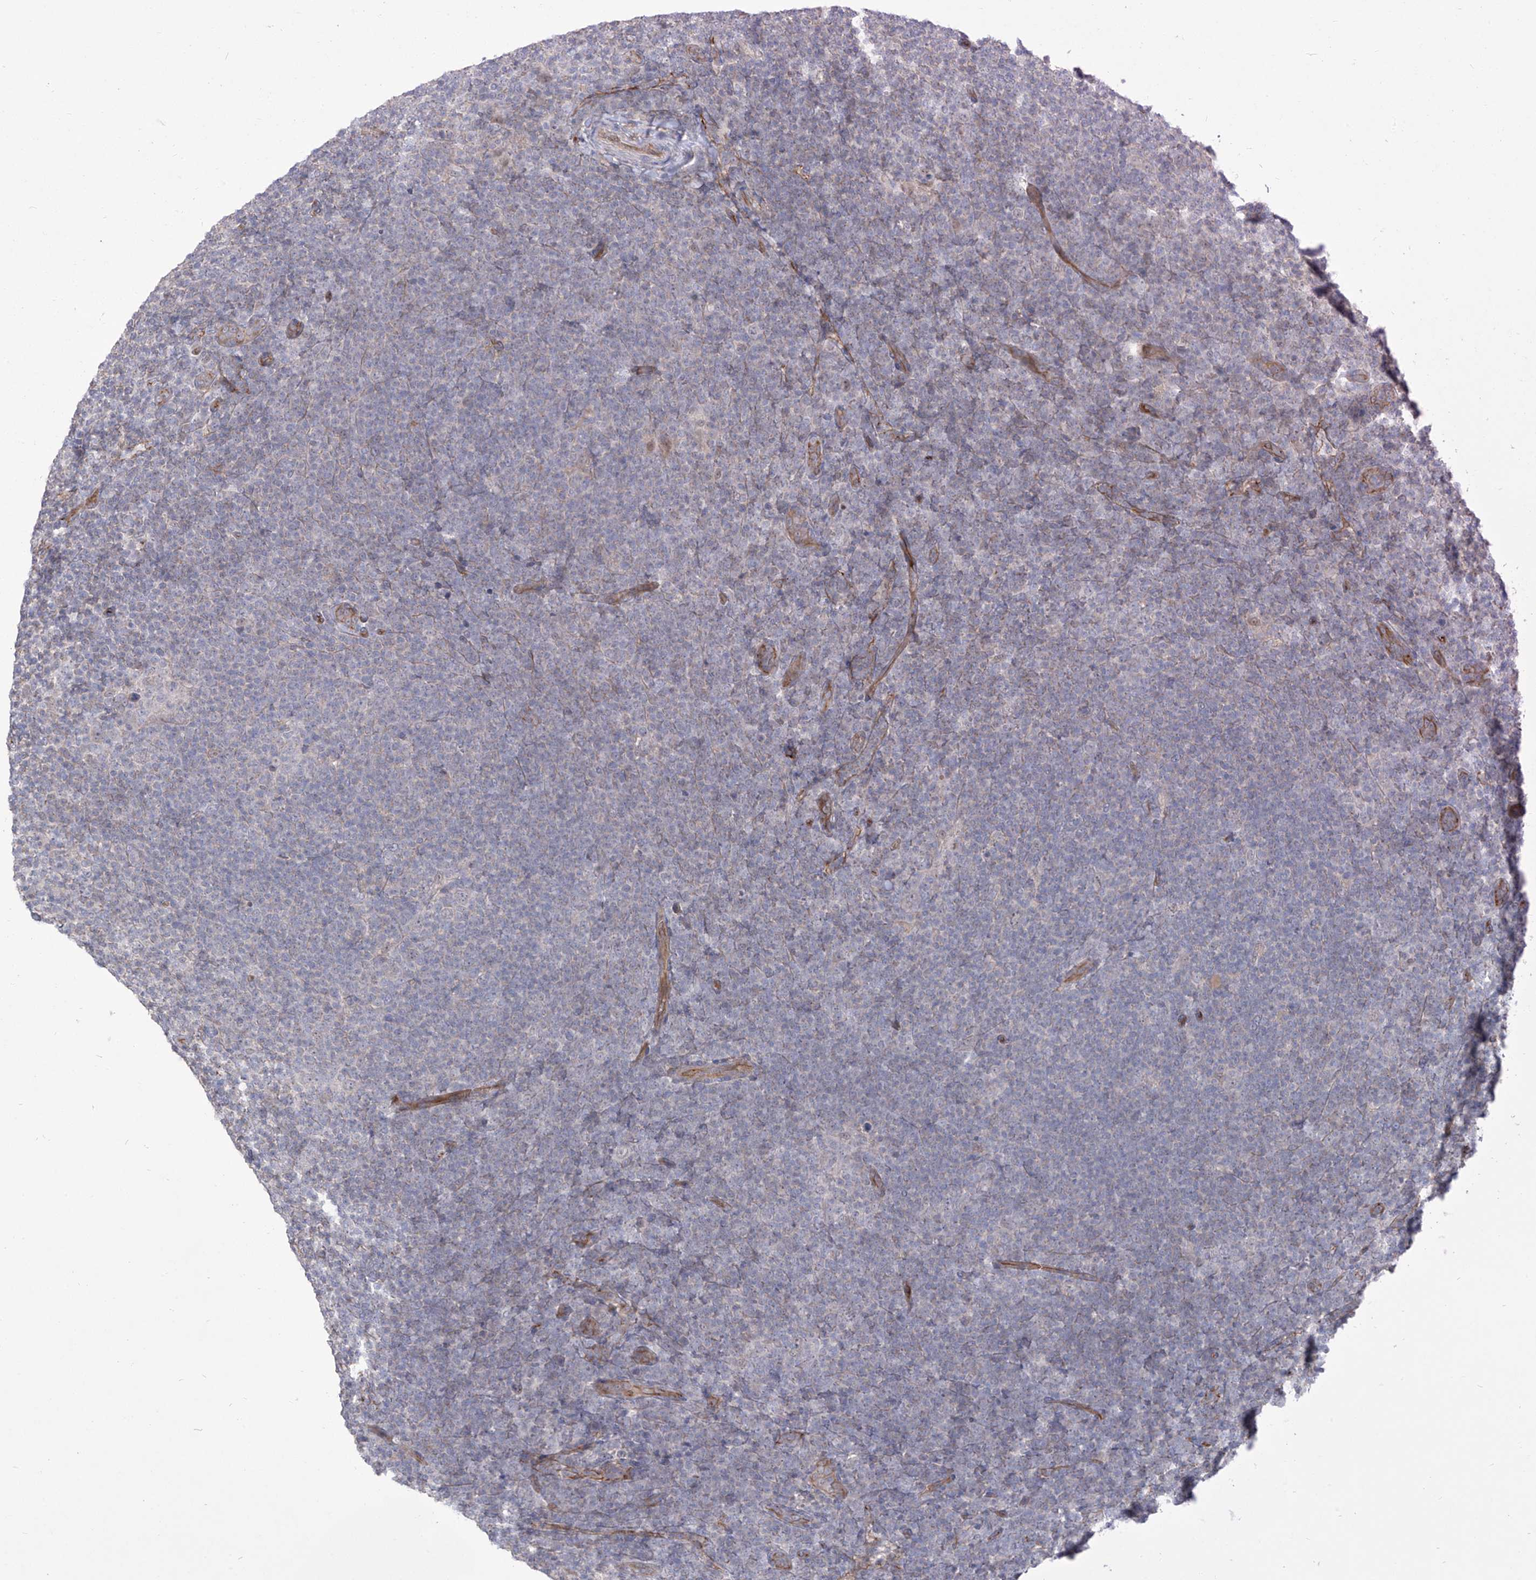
{"staining": {"intensity": "negative", "quantity": "none", "location": "none"}, "tissue": "lymphoma", "cell_type": "Tumor cells", "image_type": "cancer", "snomed": [{"axis": "morphology", "description": "Hodgkin's disease, NOS"}, {"axis": "topography", "description": "Lymph node"}], "caption": "Immunohistochemistry (IHC) micrograph of human Hodgkin's disease stained for a protein (brown), which demonstrates no staining in tumor cells.", "gene": "EPHX4", "patient": {"sex": "female", "age": 57}}